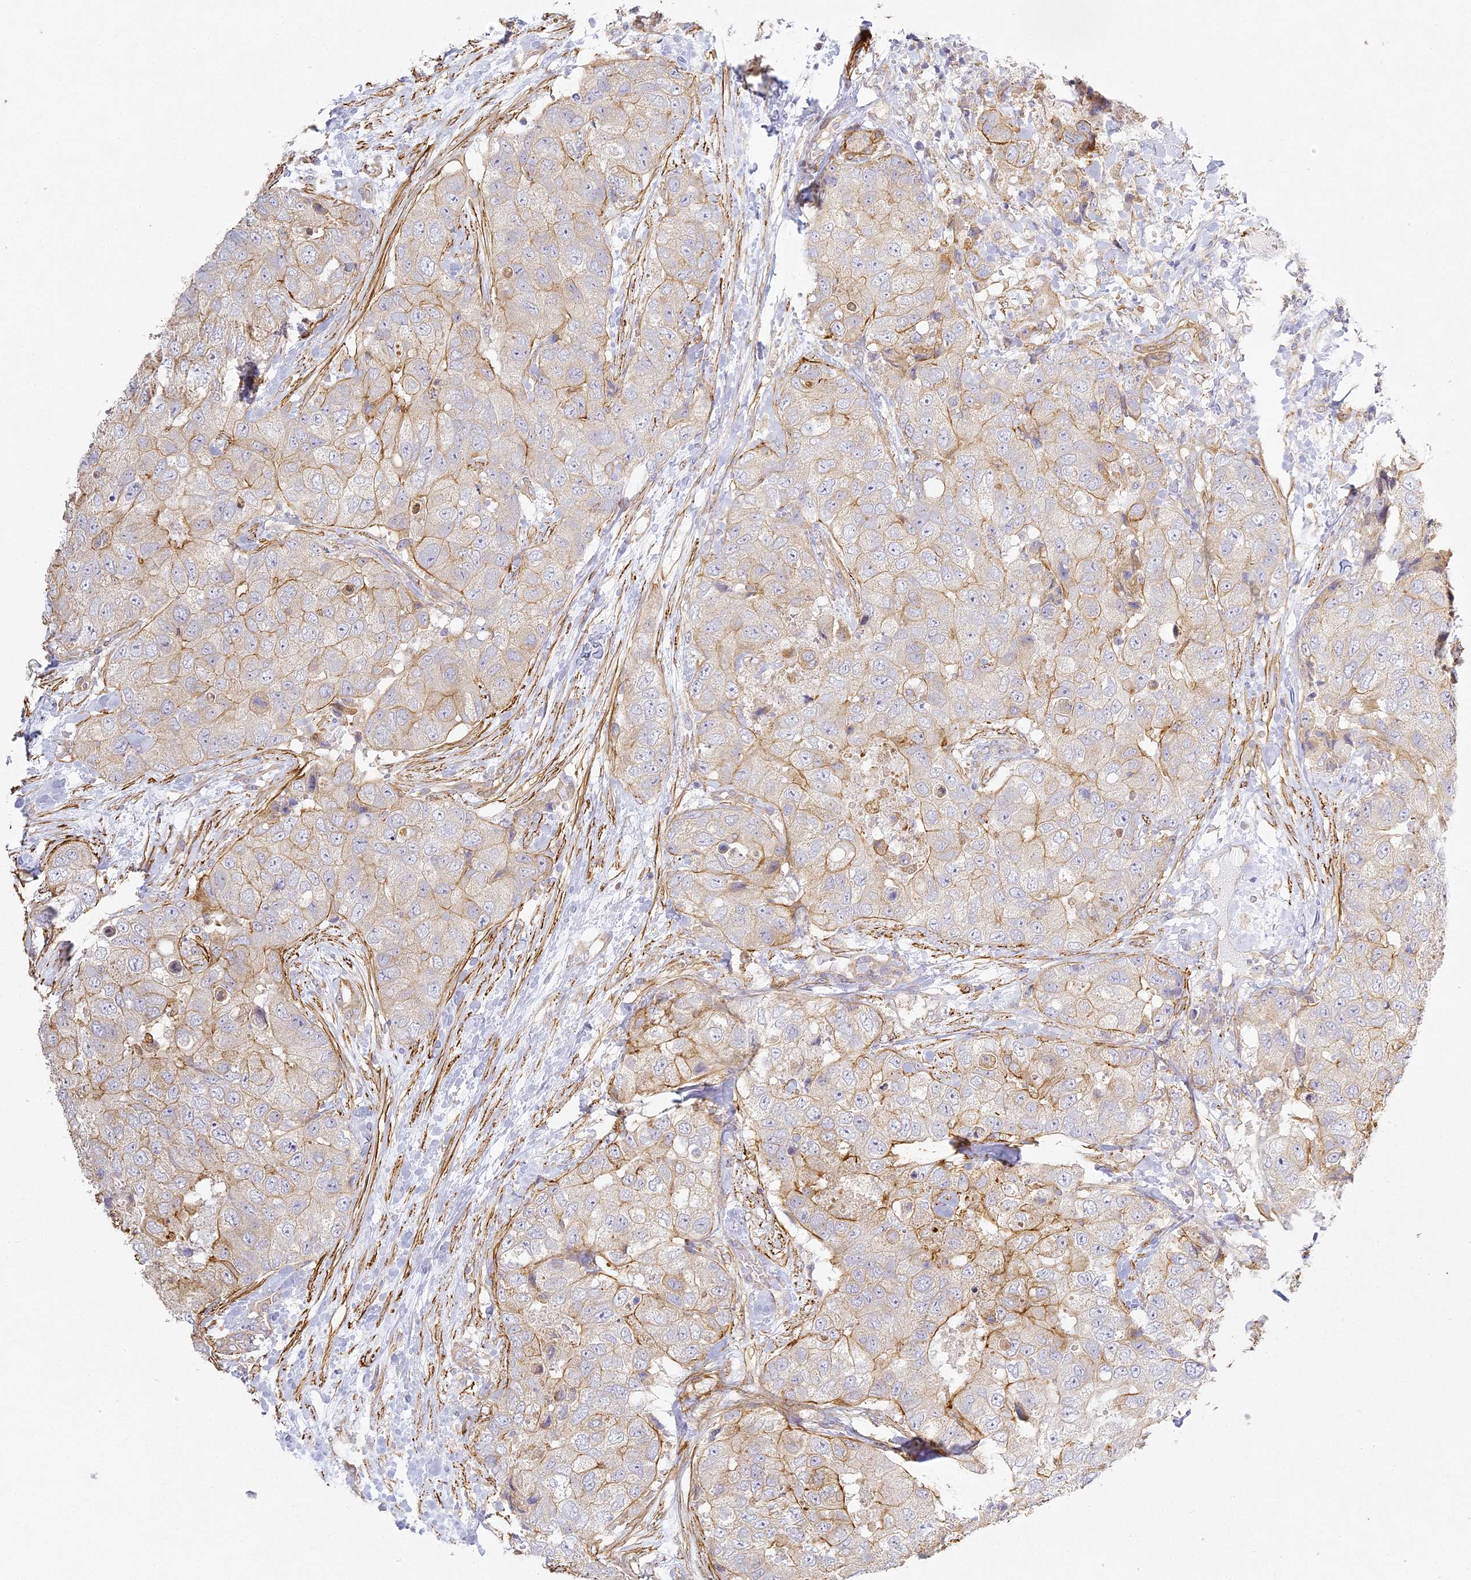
{"staining": {"intensity": "moderate", "quantity": "<25%", "location": "cytoplasmic/membranous"}, "tissue": "breast cancer", "cell_type": "Tumor cells", "image_type": "cancer", "snomed": [{"axis": "morphology", "description": "Duct carcinoma"}, {"axis": "topography", "description": "Breast"}], "caption": "Breast cancer (intraductal carcinoma) stained with a brown dye demonstrates moderate cytoplasmic/membranous positive staining in approximately <25% of tumor cells.", "gene": "MED28", "patient": {"sex": "female", "age": 62}}